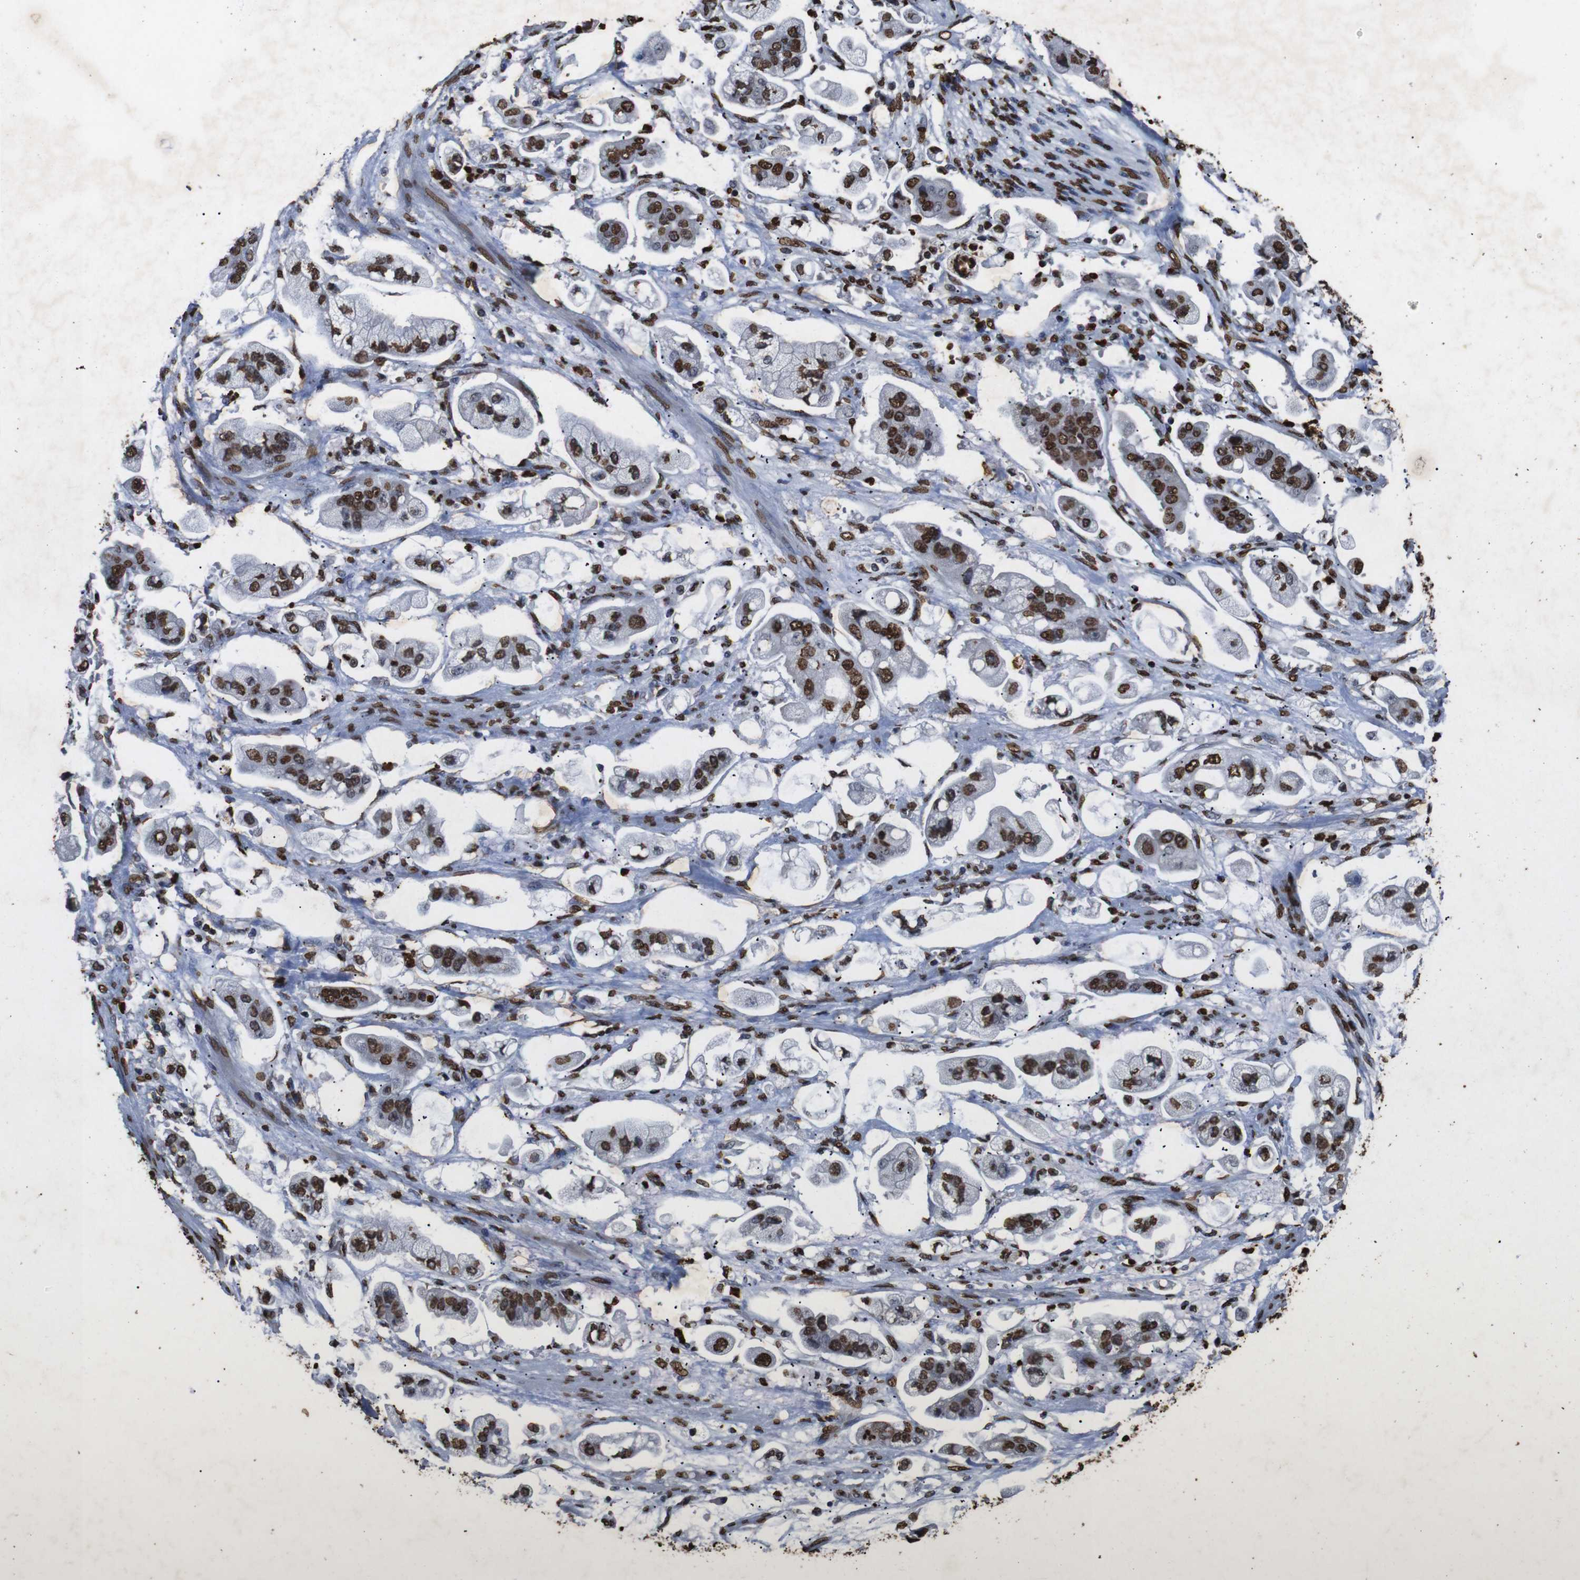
{"staining": {"intensity": "strong", "quantity": ">75%", "location": "nuclear"}, "tissue": "stomach cancer", "cell_type": "Tumor cells", "image_type": "cancer", "snomed": [{"axis": "morphology", "description": "Adenocarcinoma, NOS"}, {"axis": "topography", "description": "Stomach"}], "caption": "Stomach cancer (adenocarcinoma) tissue shows strong nuclear staining in approximately >75% of tumor cells, visualized by immunohistochemistry.", "gene": "MDM2", "patient": {"sex": "male", "age": 62}}